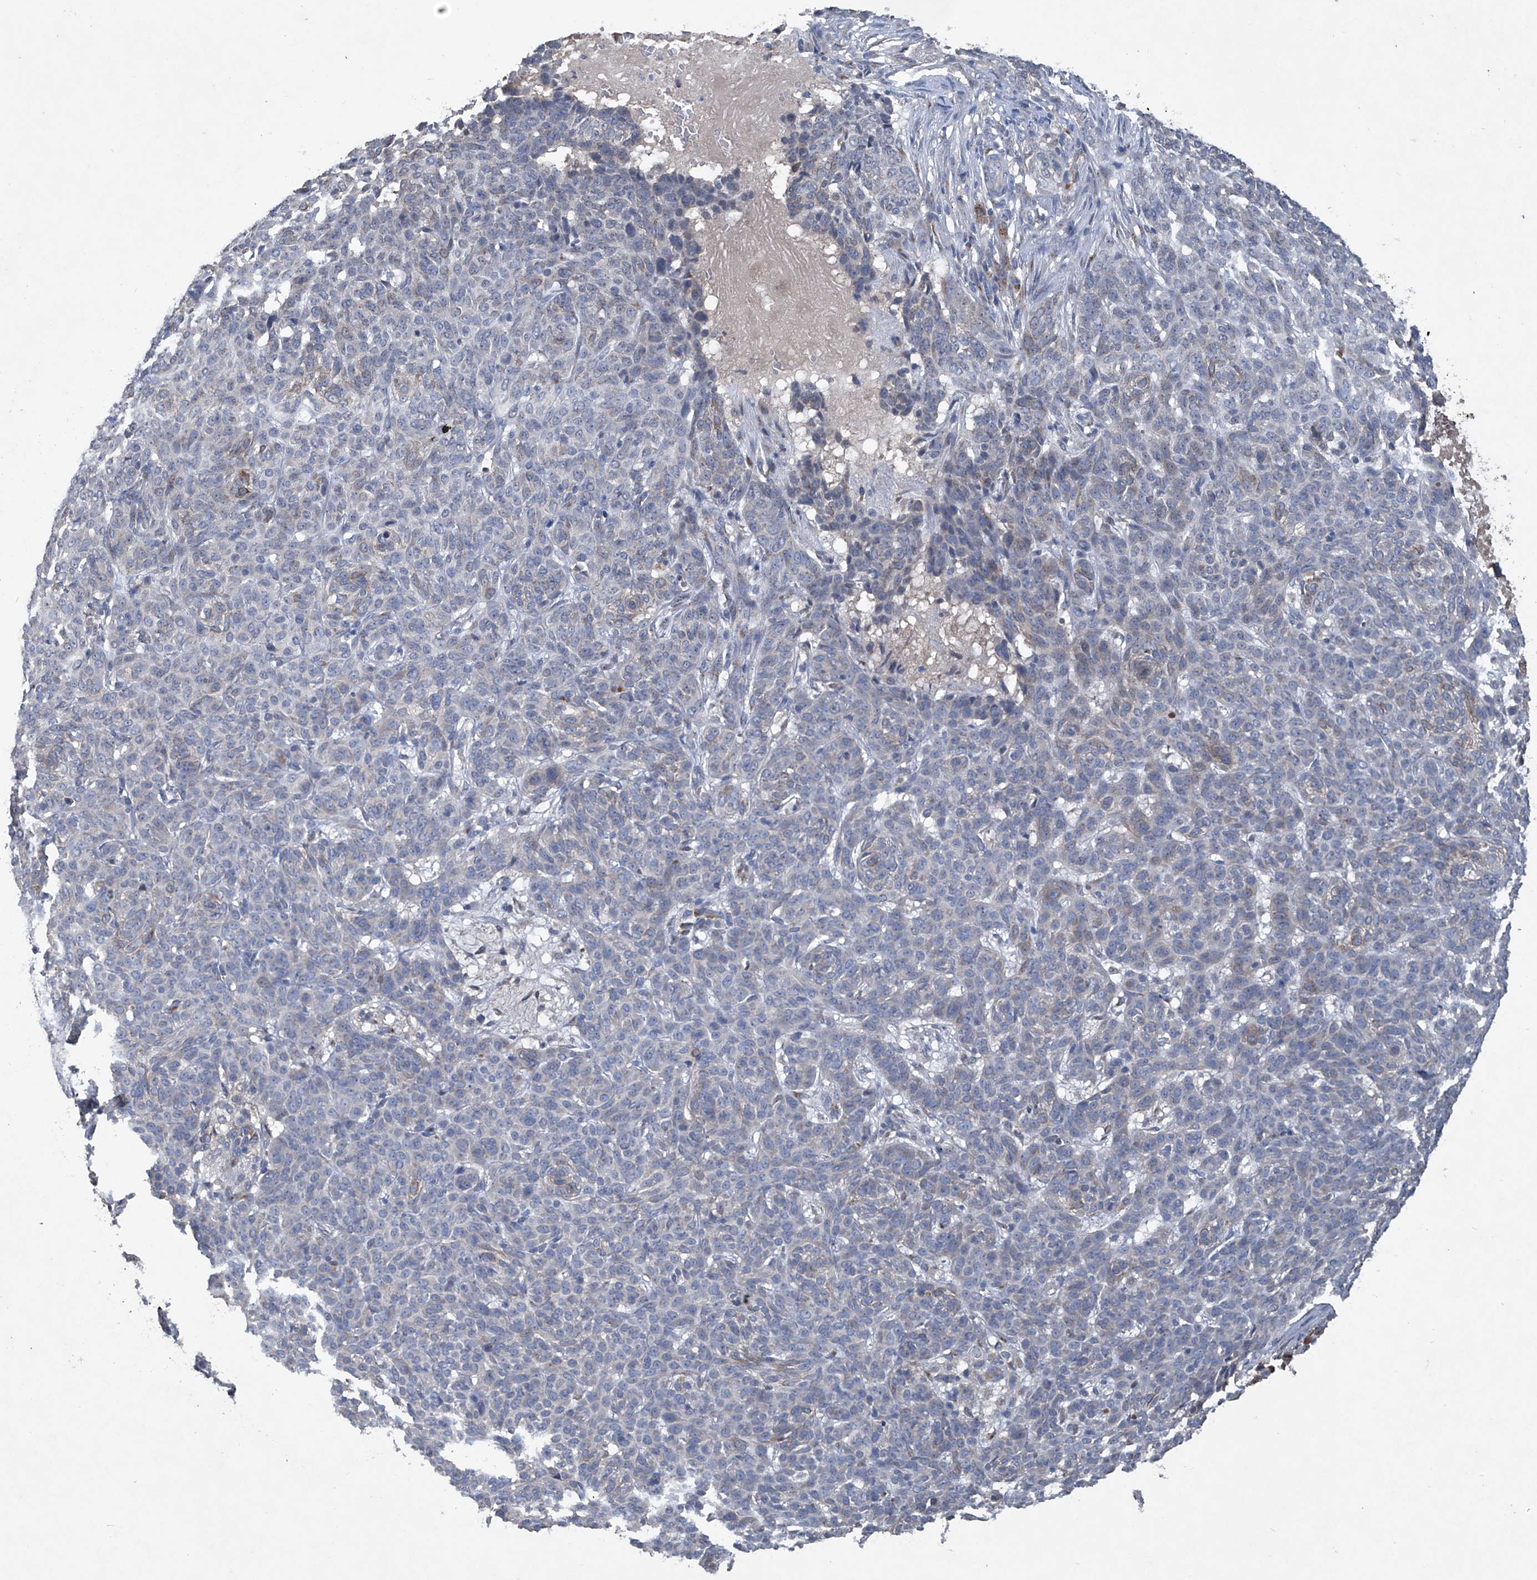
{"staining": {"intensity": "negative", "quantity": "none", "location": "none"}, "tissue": "skin cancer", "cell_type": "Tumor cells", "image_type": "cancer", "snomed": [{"axis": "morphology", "description": "Basal cell carcinoma"}, {"axis": "topography", "description": "Skin"}], "caption": "Micrograph shows no protein expression in tumor cells of basal cell carcinoma (skin) tissue. Brightfield microscopy of immunohistochemistry (IHC) stained with DAB (3,3'-diaminobenzidine) (brown) and hematoxylin (blue), captured at high magnification.", "gene": "PCSK5", "patient": {"sex": "male", "age": 85}}